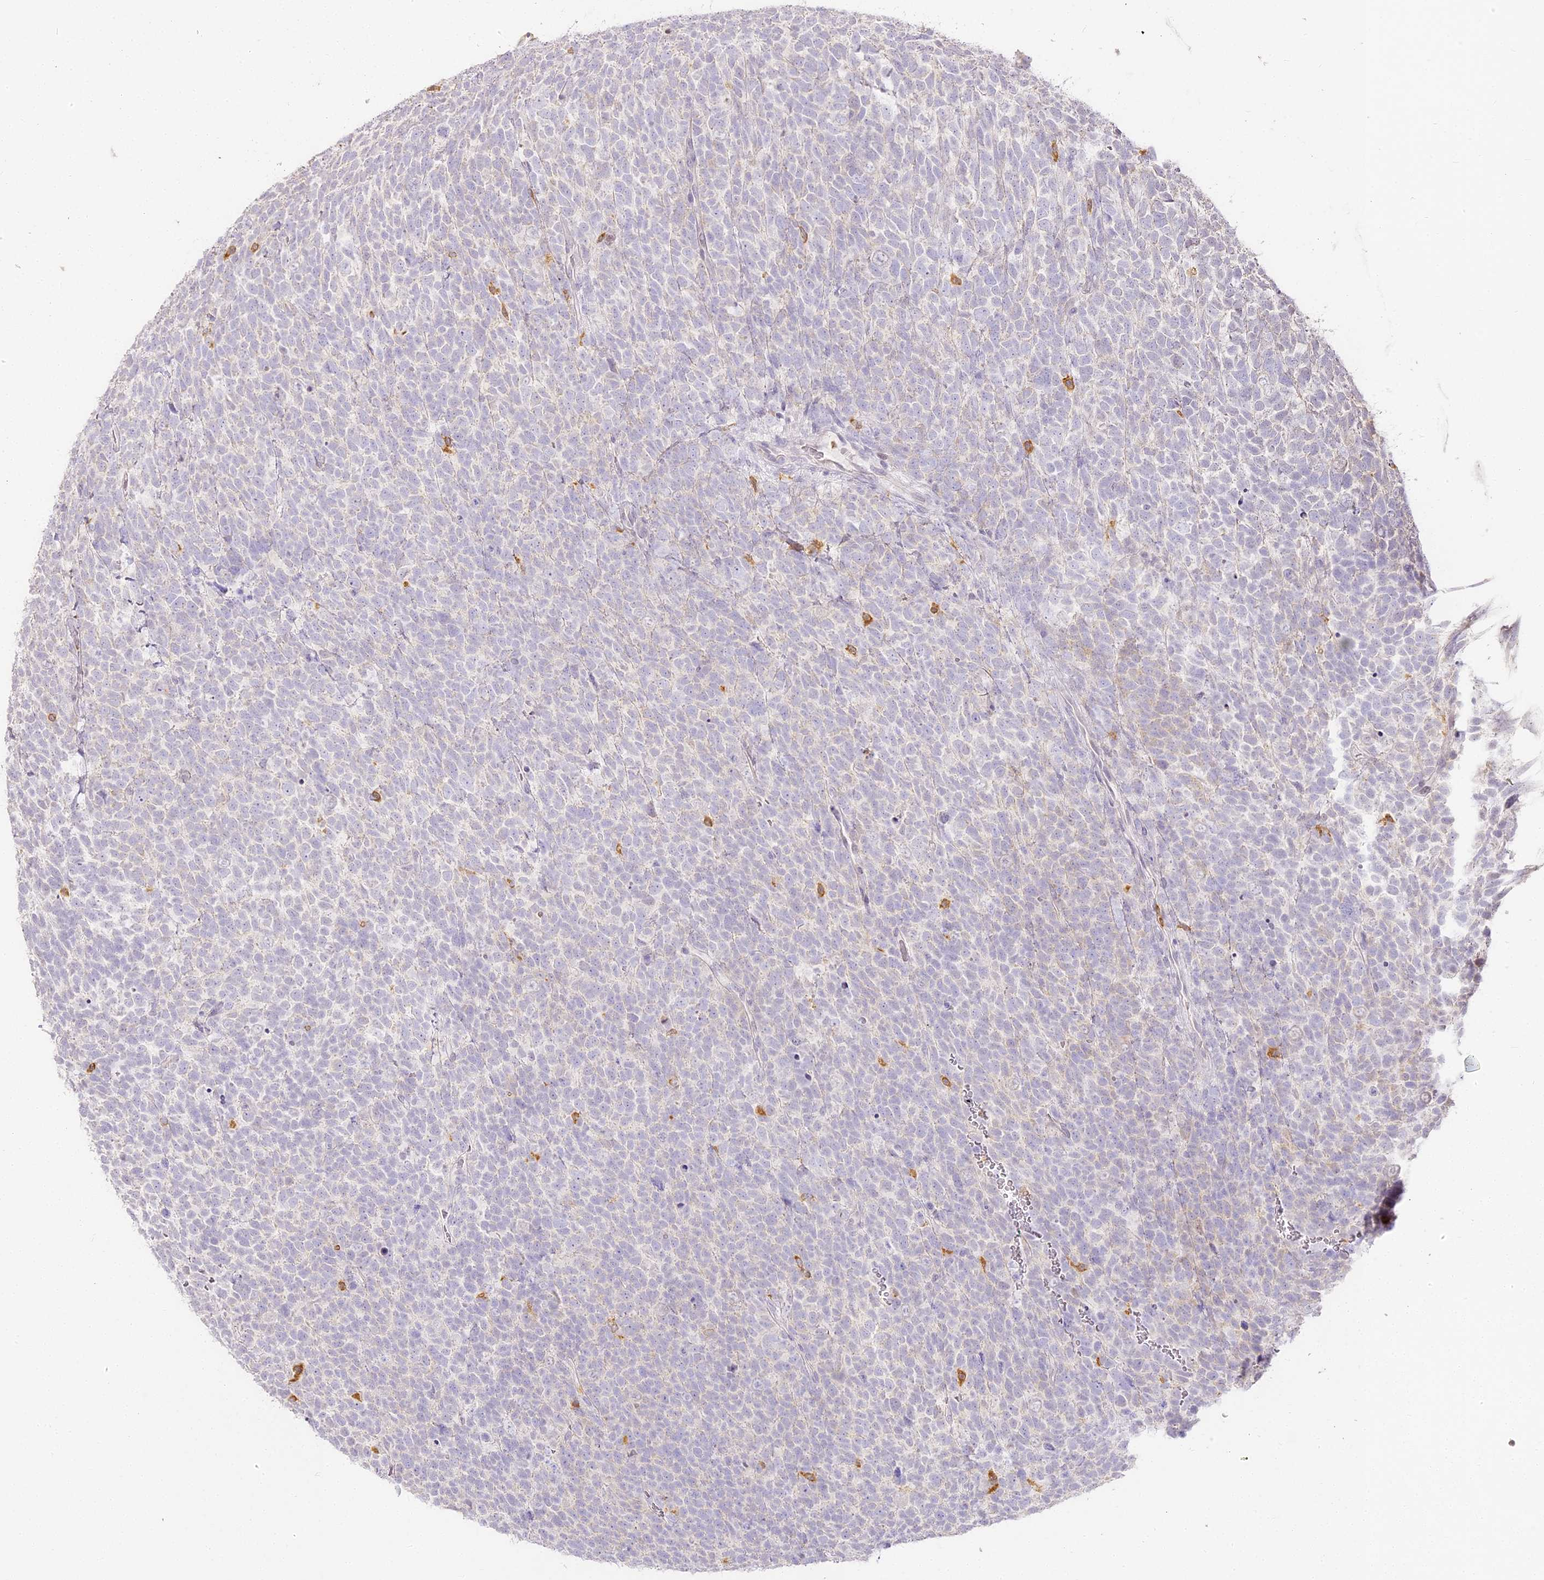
{"staining": {"intensity": "negative", "quantity": "none", "location": "none"}, "tissue": "urothelial cancer", "cell_type": "Tumor cells", "image_type": "cancer", "snomed": [{"axis": "morphology", "description": "Urothelial carcinoma, High grade"}, {"axis": "topography", "description": "Urinary bladder"}], "caption": "An image of high-grade urothelial carcinoma stained for a protein exhibits no brown staining in tumor cells. (Immunohistochemistry (ihc), brightfield microscopy, high magnification).", "gene": "DOCK2", "patient": {"sex": "female", "age": 82}}